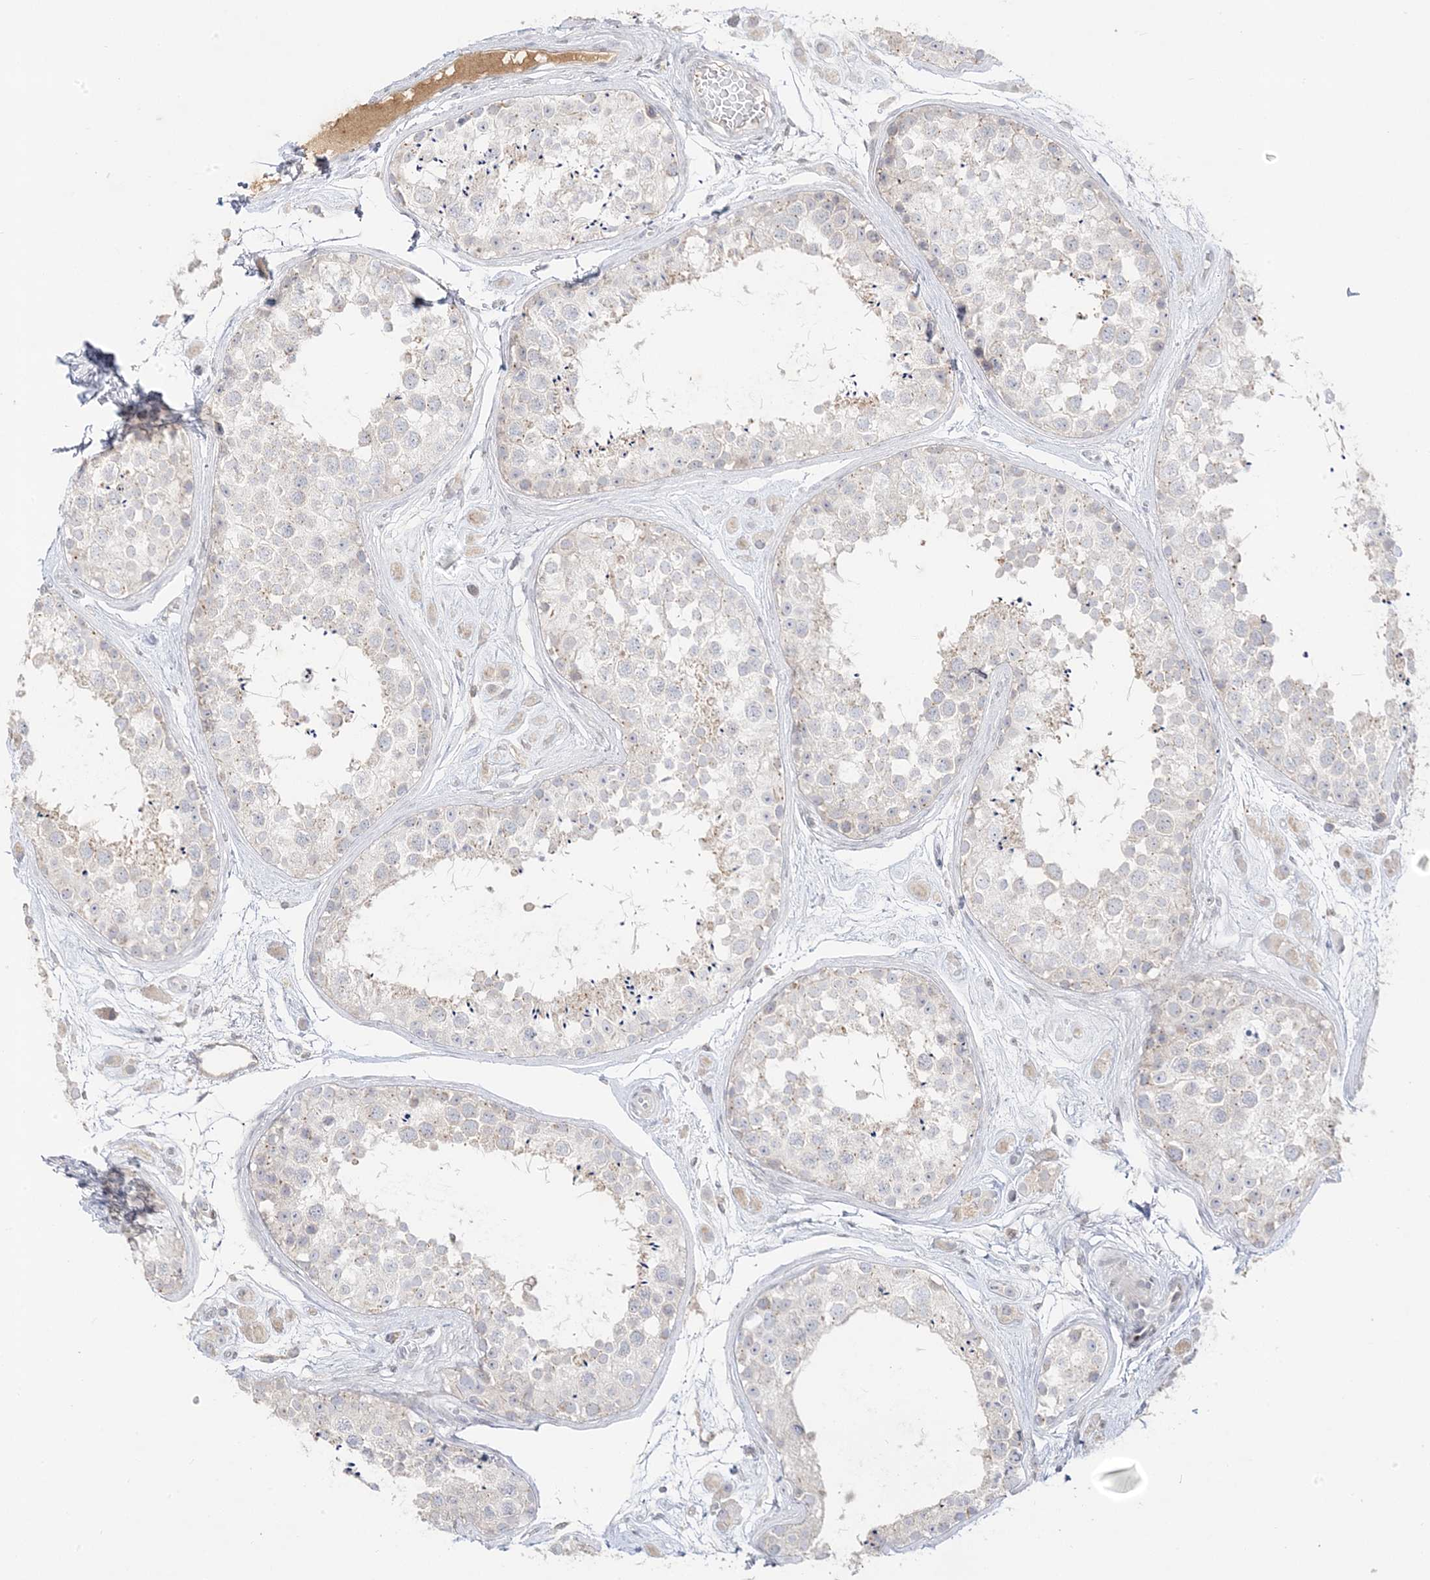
{"staining": {"intensity": "negative", "quantity": "none", "location": "none"}, "tissue": "testis", "cell_type": "Cells in seminiferous ducts", "image_type": "normal", "snomed": [{"axis": "morphology", "description": "Normal tissue, NOS"}, {"axis": "topography", "description": "Testis"}], "caption": "Immunohistochemistry histopathology image of unremarkable testis: testis stained with DAB (3,3'-diaminobenzidine) shows no significant protein expression in cells in seminiferous ducts. (DAB (3,3'-diaminobenzidine) immunohistochemistry visualized using brightfield microscopy, high magnification).", "gene": "TRANK1", "patient": {"sex": "male", "age": 25}}